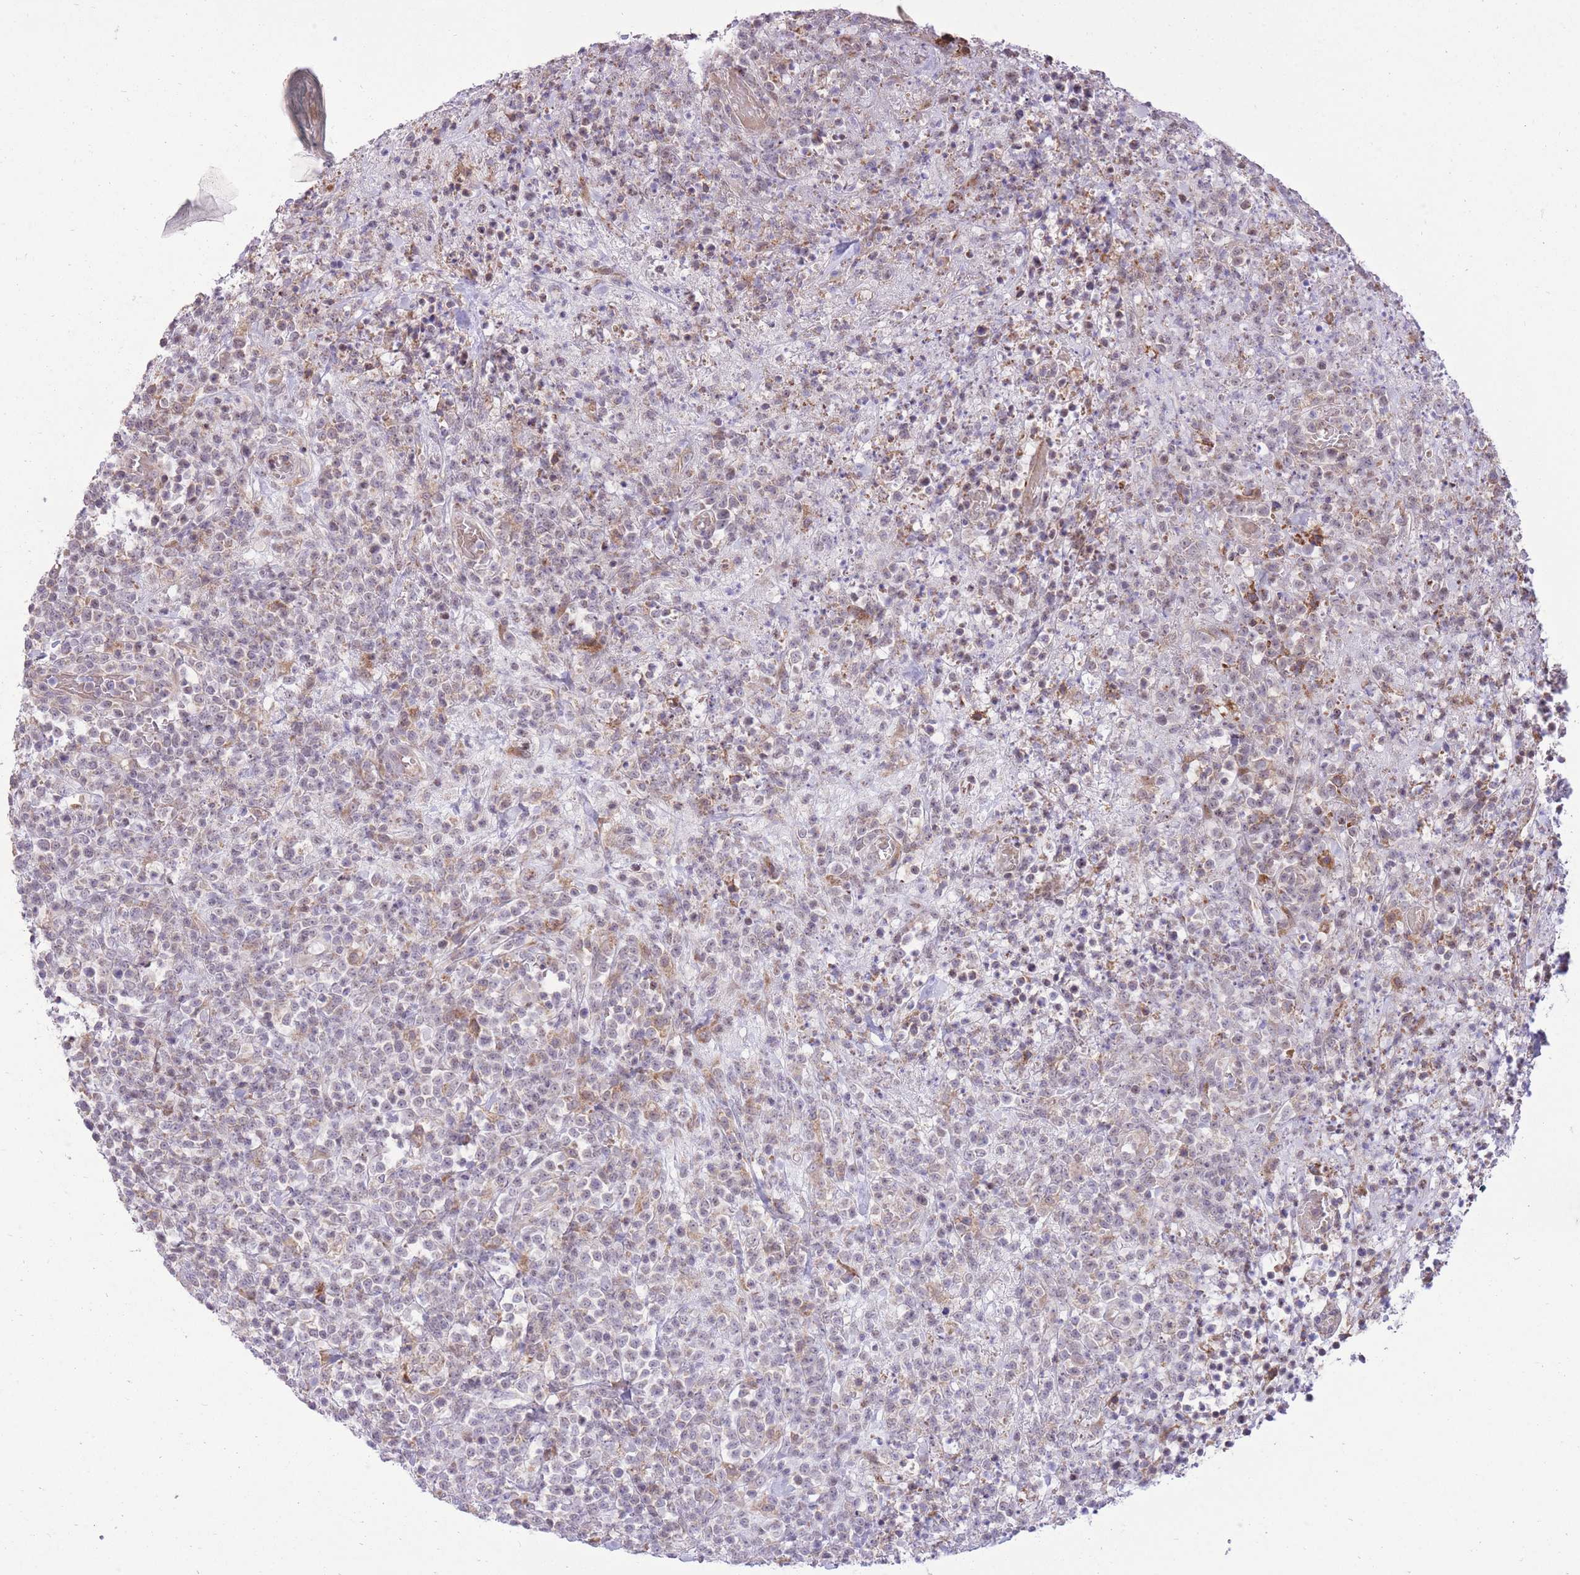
{"staining": {"intensity": "negative", "quantity": "none", "location": "none"}, "tissue": "lymphoma", "cell_type": "Tumor cells", "image_type": "cancer", "snomed": [{"axis": "morphology", "description": "Malignant lymphoma, non-Hodgkin's type, High grade"}, {"axis": "topography", "description": "Colon"}], "caption": "High power microscopy micrograph of an immunohistochemistry micrograph of high-grade malignant lymphoma, non-Hodgkin's type, revealing no significant expression in tumor cells.", "gene": "SLC4A4", "patient": {"sex": "female", "age": 53}}